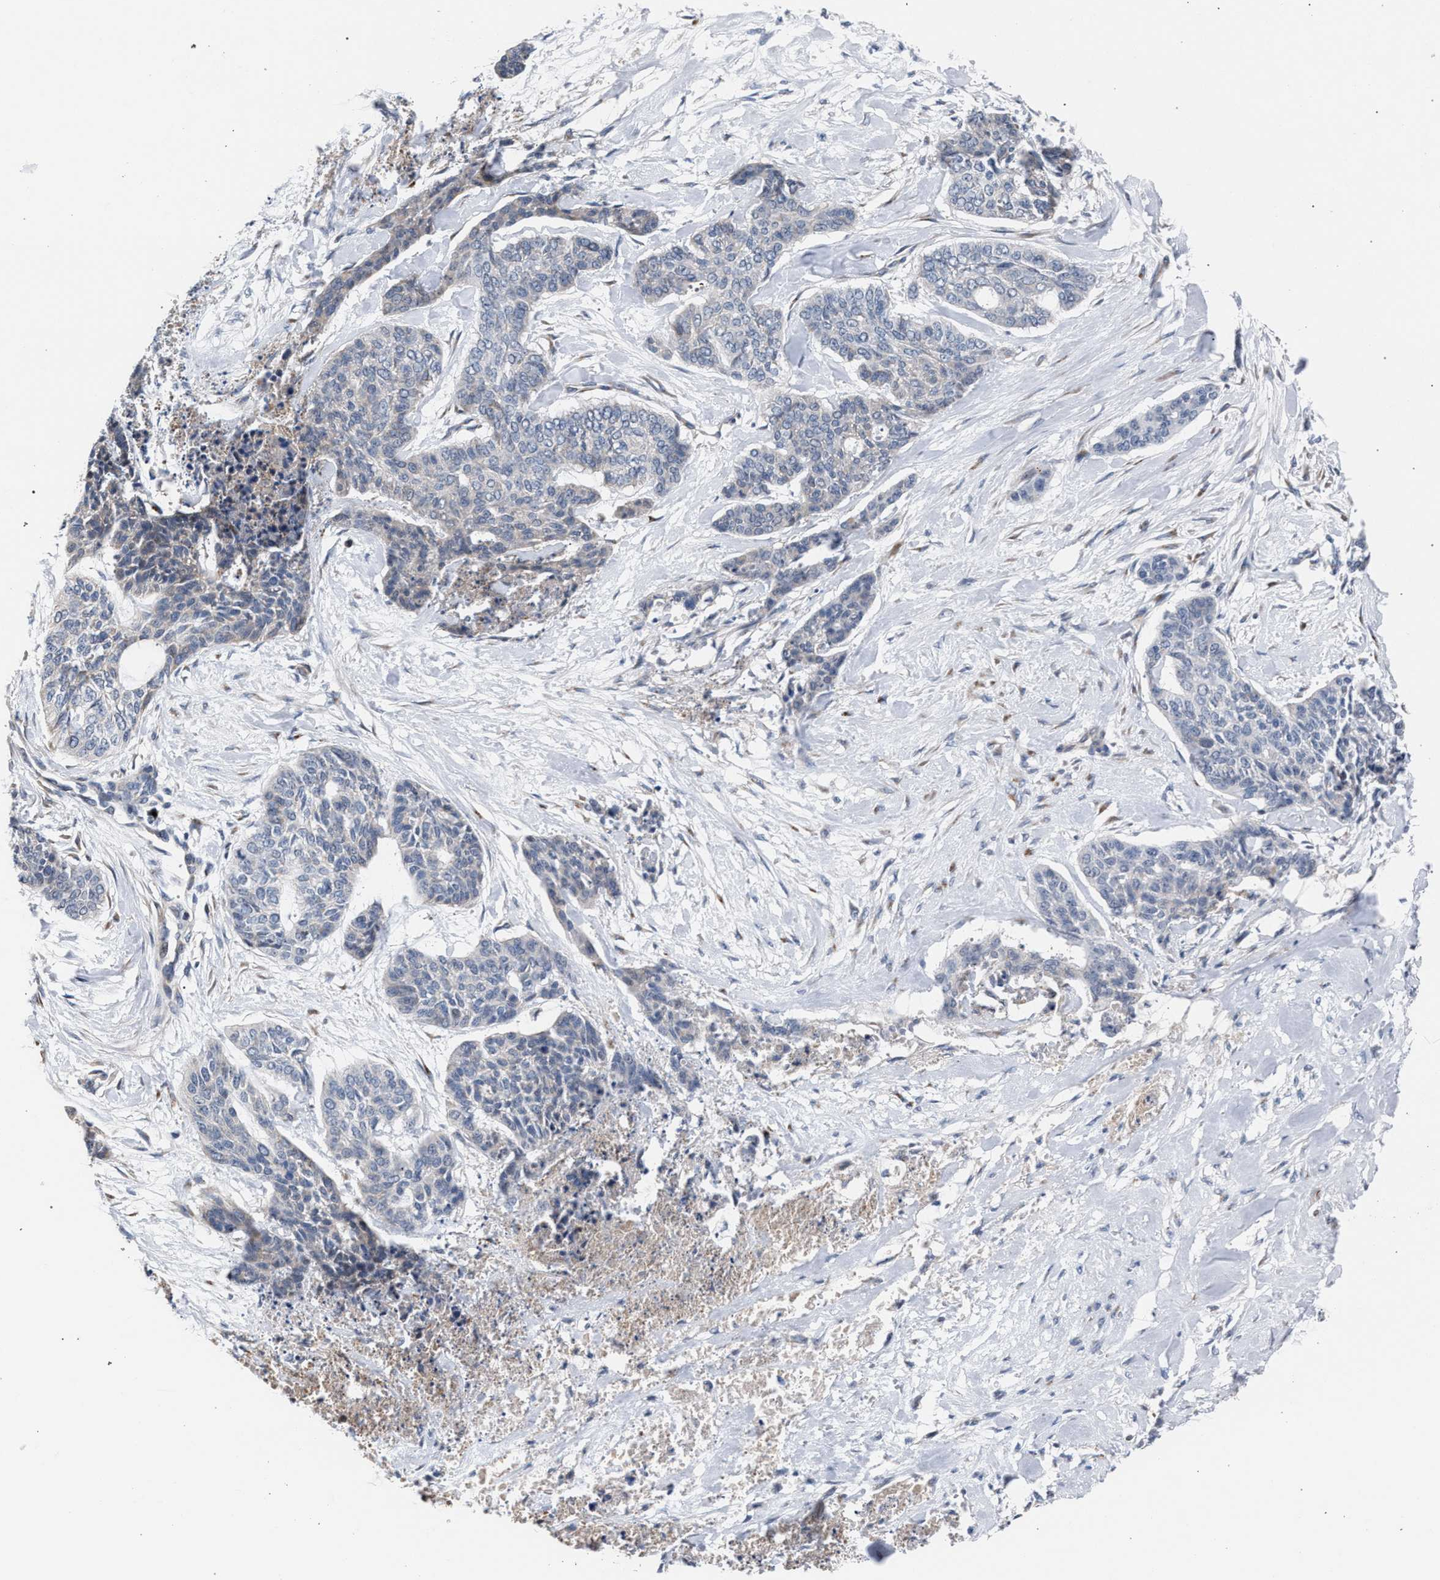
{"staining": {"intensity": "negative", "quantity": "none", "location": "none"}, "tissue": "skin cancer", "cell_type": "Tumor cells", "image_type": "cancer", "snomed": [{"axis": "morphology", "description": "Basal cell carcinoma"}, {"axis": "topography", "description": "Skin"}], "caption": "The immunohistochemistry image has no significant expression in tumor cells of skin basal cell carcinoma tissue.", "gene": "RNF135", "patient": {"sex": "female", "age": 64}}